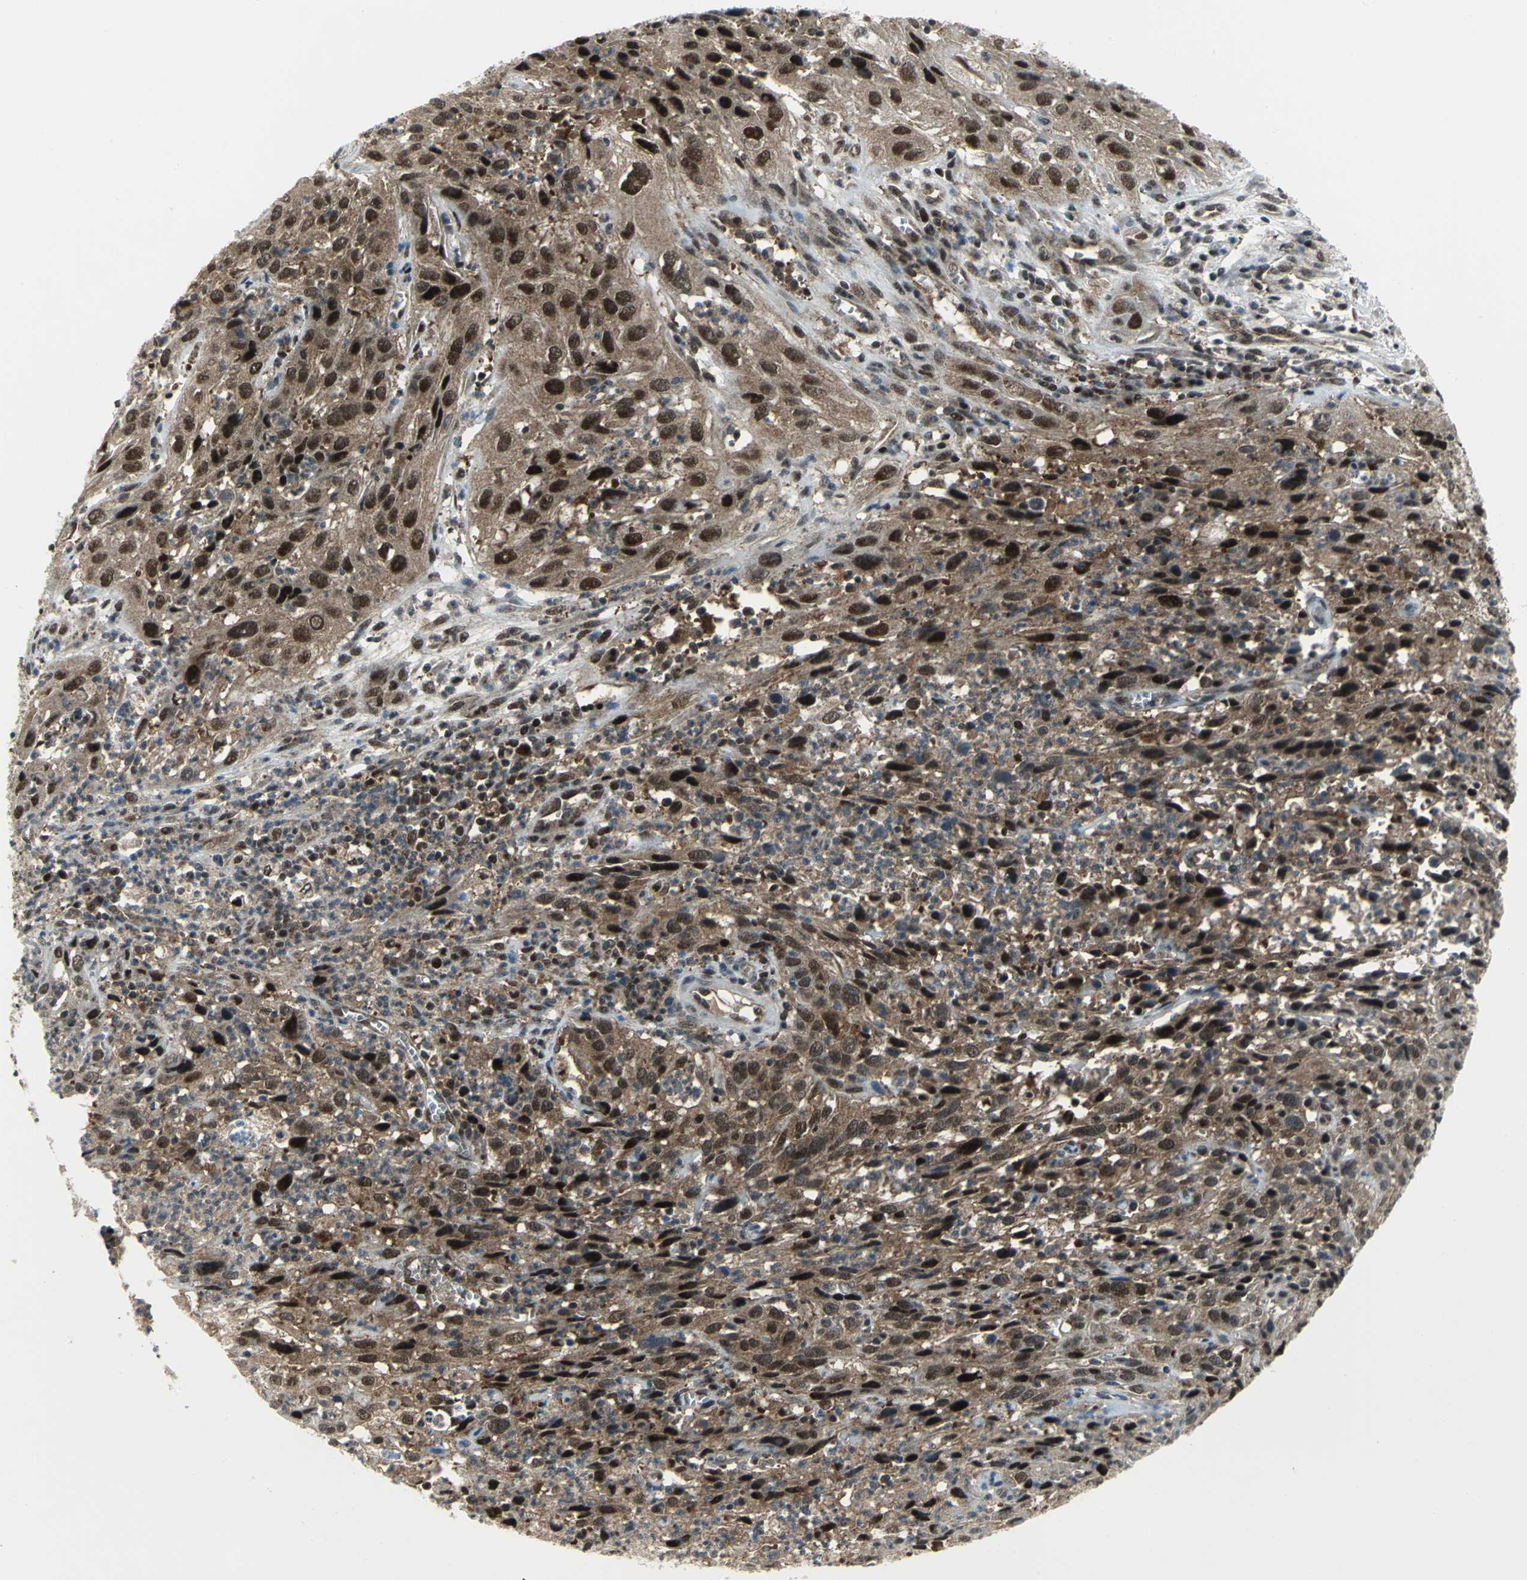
{"staining": {"intensity": "strong", "quantity": ">75%", "location": "nuclear"}, "tissue": "cervical cancer", "cell_type": "Tumor cells", "image_type": "cancer", "snomed": [{"axis": "morphology", "description": "Squamous cell carcinoma, NOS"}, {"axis": "topography", "description": "Cervix"}], "caption": "Immunohistochemistry (IHC) of human cervical squamous cell carcinoma shows high levels of strong nuclear positivity in approximately >75% of tumor cells.", "gene": "PSMA4", "patient": {"sex": "female", "age": 32}}